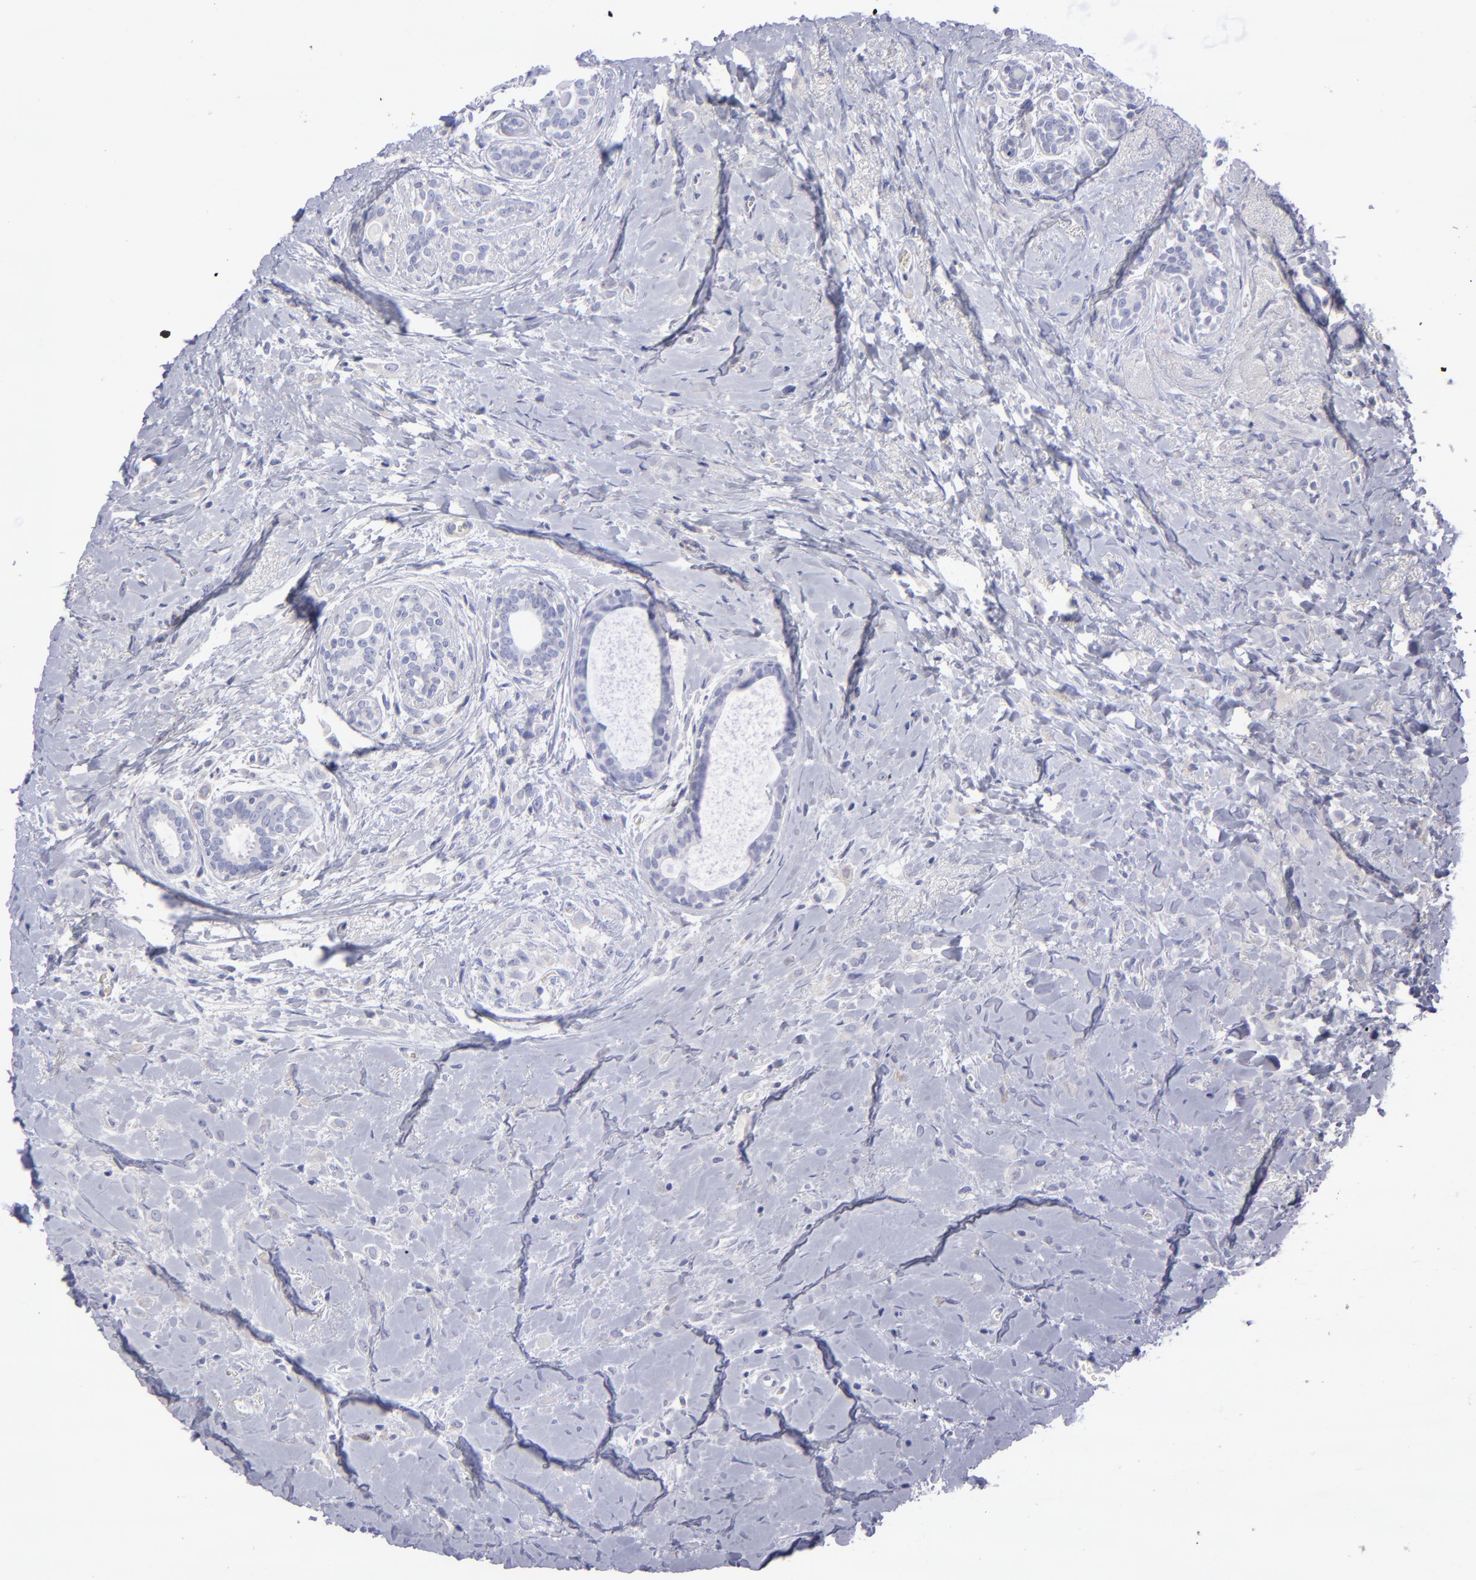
{"staining": {"intensity": "negative", "quantity": "none", "location": "none"}, "tissue": "breast cancer", "cell_type": "Tumor cells", "image_type": "cancer", "snomed": [{"axis": "morphology", "description": "Lobular carcinoma"}, {"axis": "topography", "description": "Breast"}], "caption": "Immunohistochemistry image of human breast lobular carcinoma stained for a protein (brown), which displays no positivity in tumor cells.", "gene": "BSG", "patient": {"sex": "female", "age": 57}}